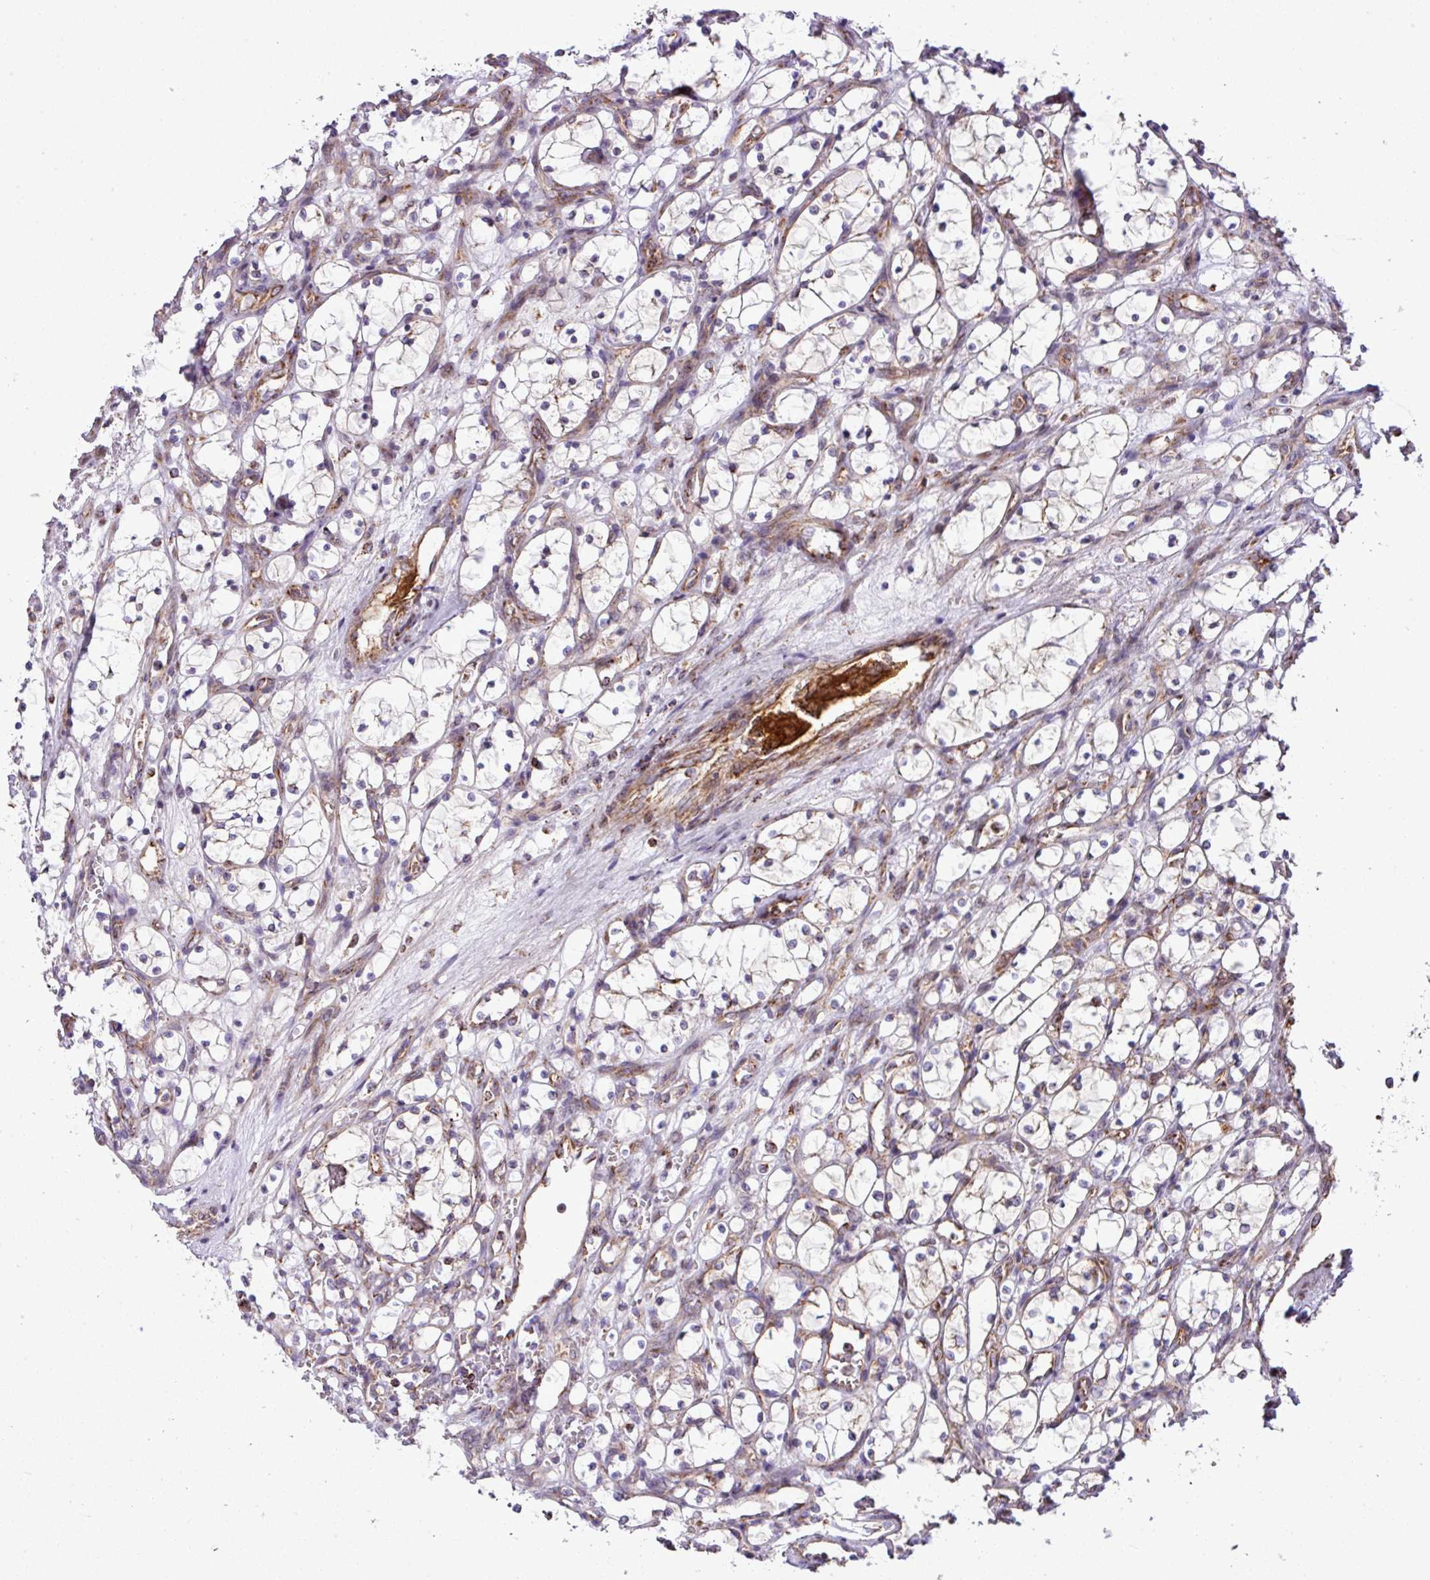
{"staining": {"intensity": "moderate", "quantity": "<25%", "location": "cytoplasmic/membranous"}, "tissue": "renal cancer", "cell_type": "Tumor cells", "image_type": "cancer", "snomed": [{"axis": "morphology", "description": "Adenocarcinoma, NOS"}, {"axis": "topography", "description": "Kidney"}], "caption": "Protein staining by immunohistochemistry (IHC) reveals moderate cytoplasmic/membranous staining in about <25% of tumor cells in renal cancer (adenocarcinoma).", "gene": "ZNF569", "patient": {"sex": "female", "age": 69}}